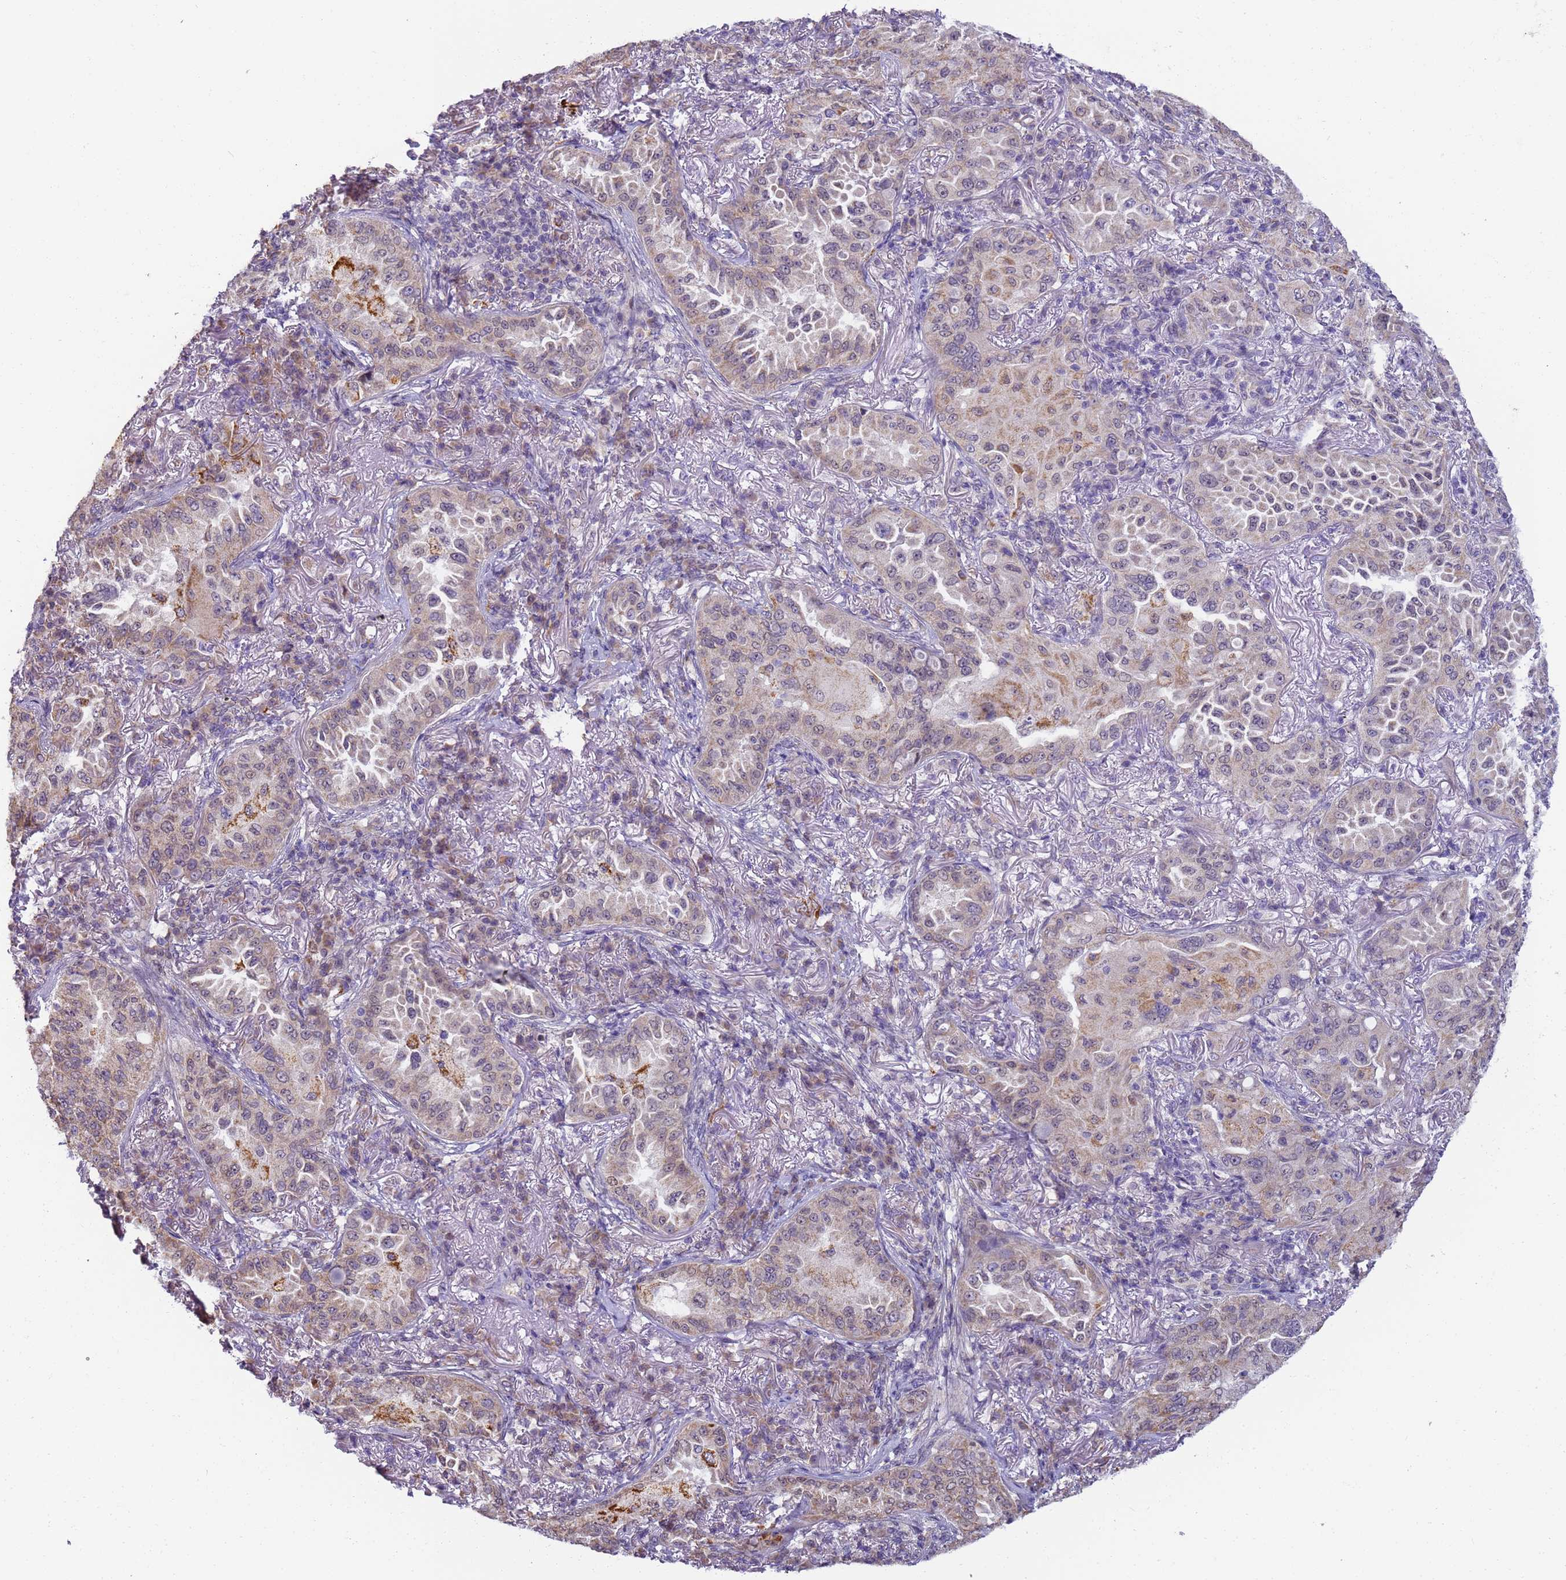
{"staining": {"intensity": "moderate", "quantity": "<25%", "location": "cytoplasmic/membranous"}, "tissue": "lung cancer", "cell_type": "Tumor cells", "image_type": "cancer", "snomed": [{"axis": "morphology", "description": "Adenocarcinoma, NOS"}, {"axis": "topography", "description": "Lung"}], "caption": "An image of human adenocarcinoma (lung) stained for a protein exhibits moderate cytoplasmic/membranous brown staining in tumor cells.", "gene": "RAPGEF3", "patient": {"sex": "female", "age": 69}}